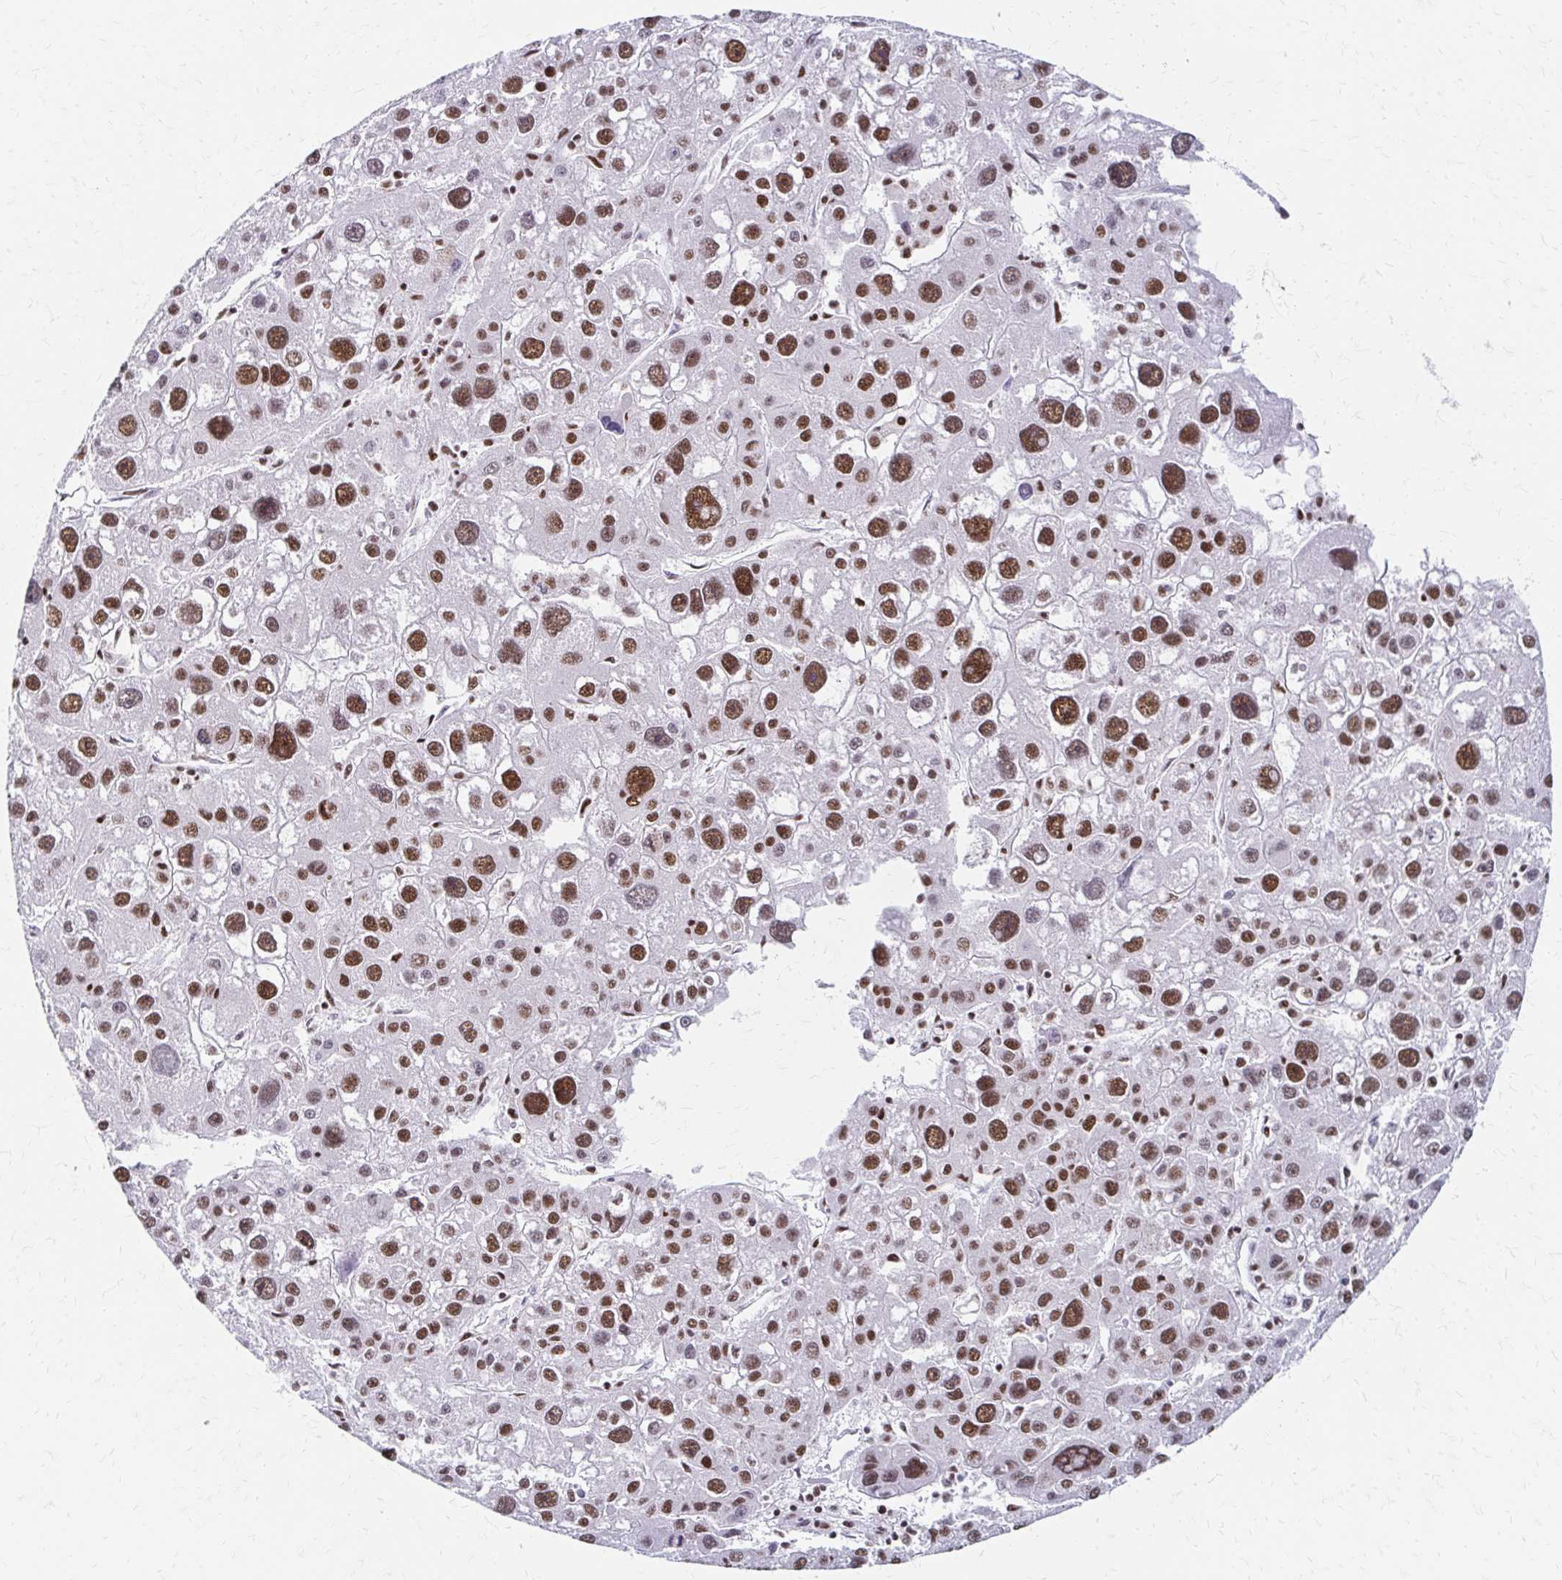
{"staining": {"intensity": "moderate", "quantity": ">75%", "location": "nuclear"}, "tissue": "liver cancer", "cell_type": "Tumor cells", "image_type": "cancer", "snomed": [{"axis": "morphology", "description": "Carcinoma, Hepatocellular, NOS"}, {"axis": "topography", "description": "Liver"}], "caption": "Immunohistochemistry of liver cancer displays medium levels of moderate nuclear staining in about >75% of tumor cells.", "gene": "CNKSR3", "patient": {"sex": "male", "age": 73}}